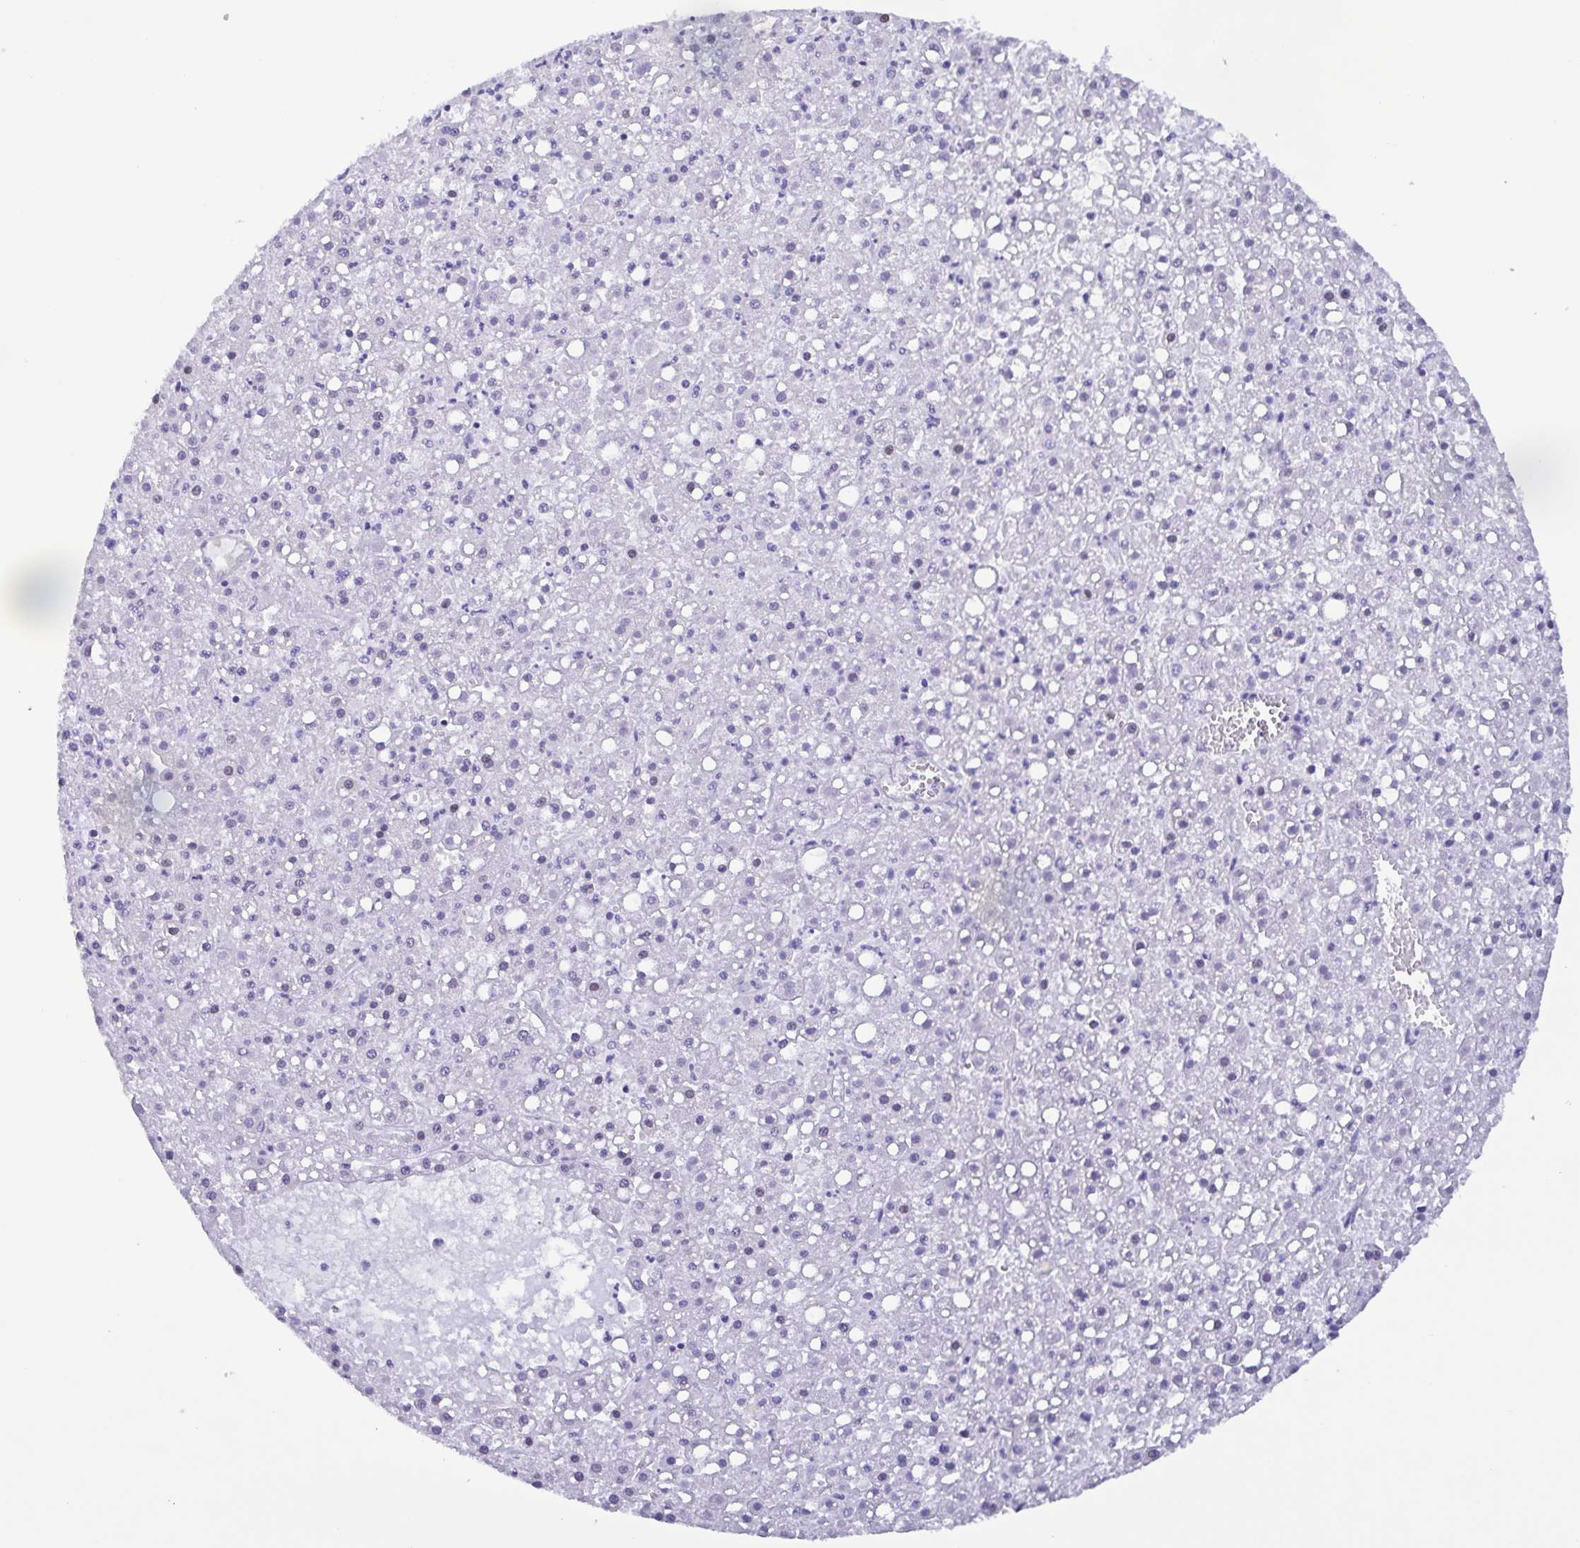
{"staining": {"intensity": "negative", "quantity": "none", "location": "none"}, "tissue": "liver cancer", "cell_type": "Tumor cells", "image_type": "cancer", "snomed": [{"axis": "morphology", "description": "Carcinoma, Hepatocellular, NOS"}, {"axis": "topography", "description": "Liver"}], "caption": "This is an immunohistochemistry (IHC) micrograph of human liver hepatocellular carcinoma. There is no positivity in tumor cells.", "gene": "TNNI3", "patient": {"sex": "male", "age": 67}}